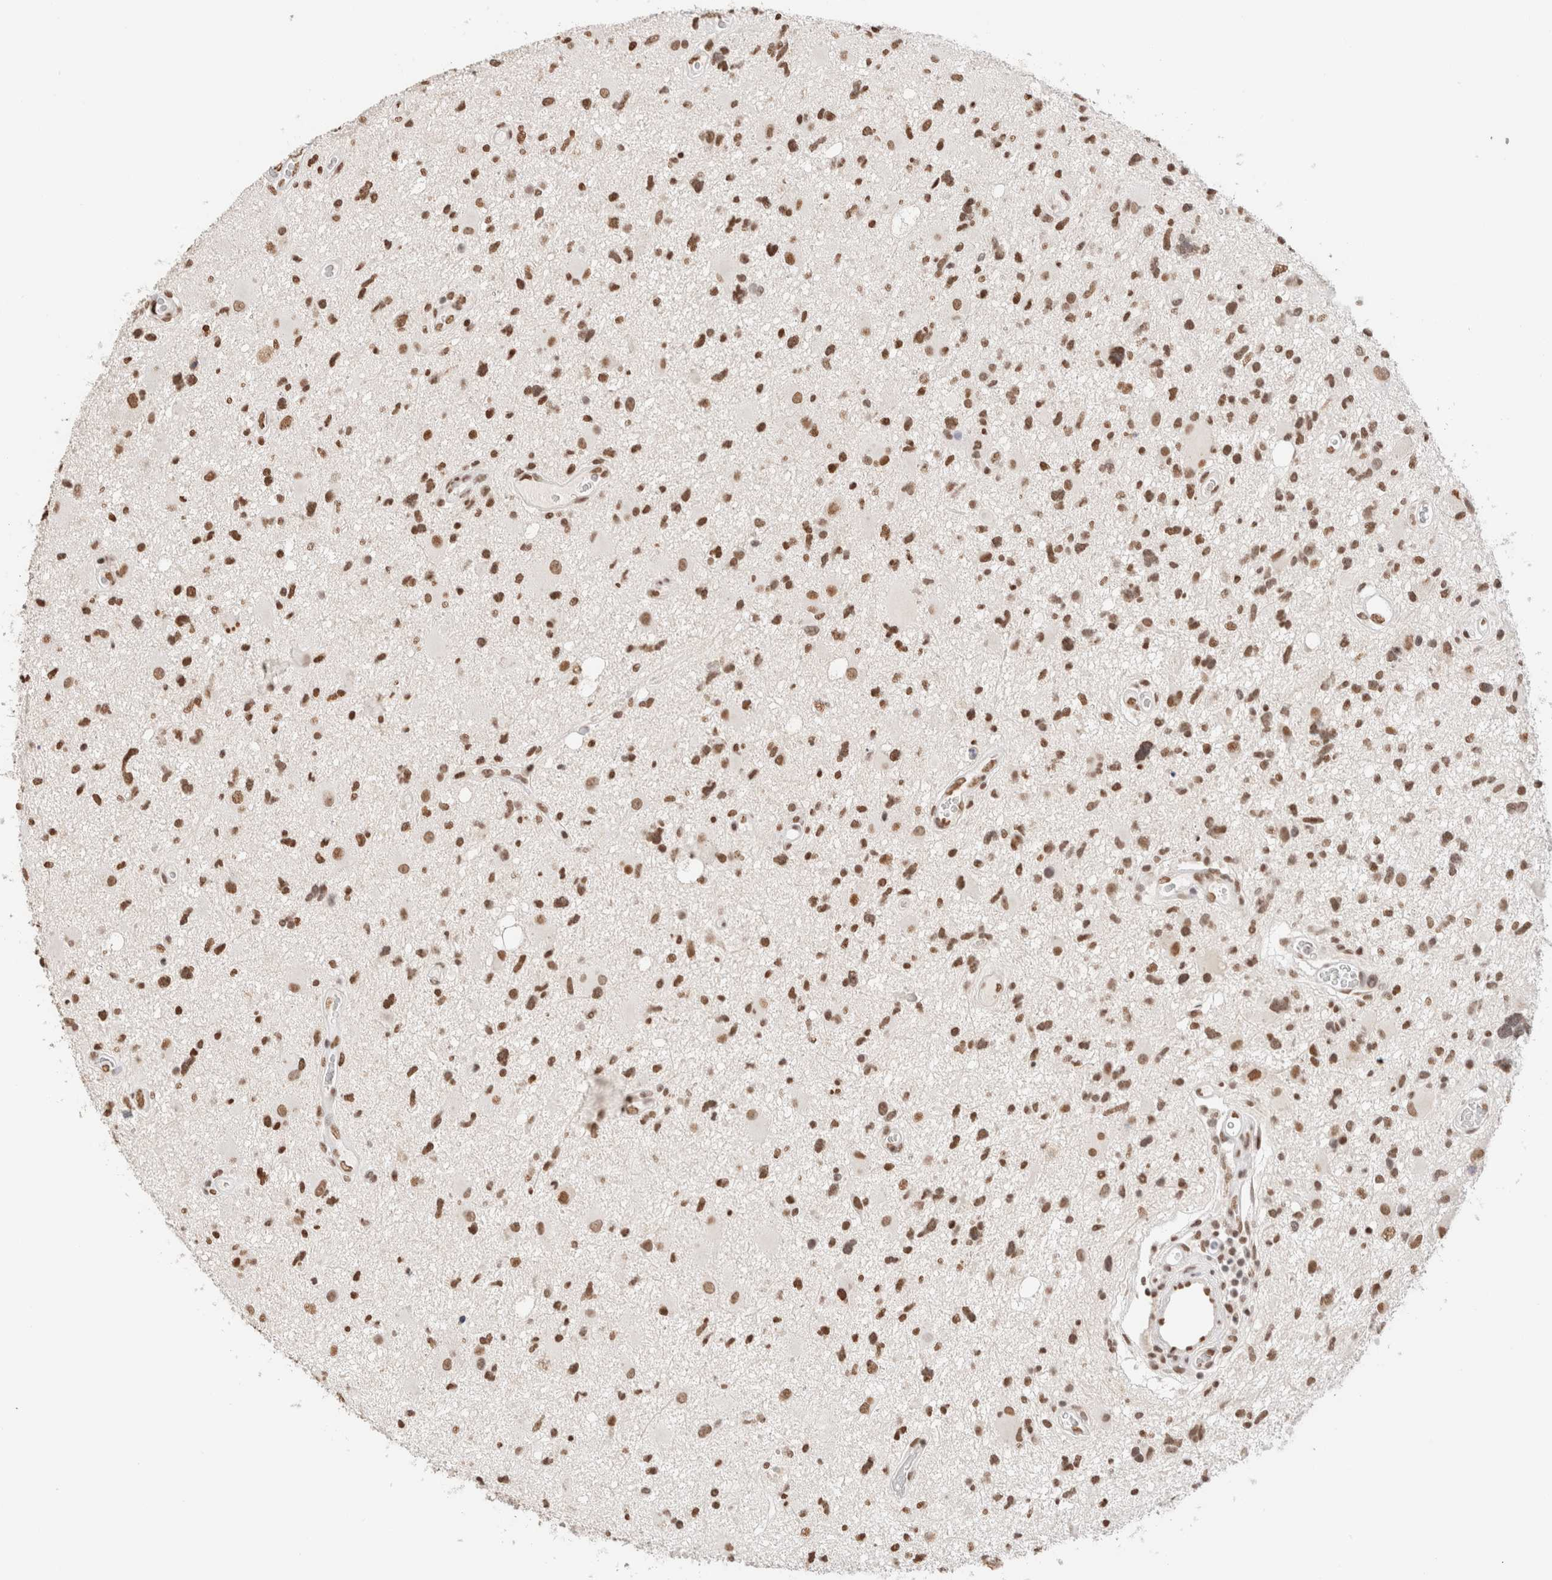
{"staining": {"intensity": "moderate", "quantity": ">75%", "location": "nuclear"}, "tissue": "glioma", "cell_type": "Tumor cells", "image_type": "cancer", "snomed": [{"axis": "morphology", "description": "Glioma, malignant, High grade"}, {"axis": "topography", "description": "Brain"}], "caption": "Immunohistochemistry (DAB) staining of human malignant high-grade glioma displays moderate nuclear protein positivity in approximately >75% of tumor cells. Nuclei are stained in blue.", "gene": "SUPT3H", "patient": {"sex": "male", "age": 33}}